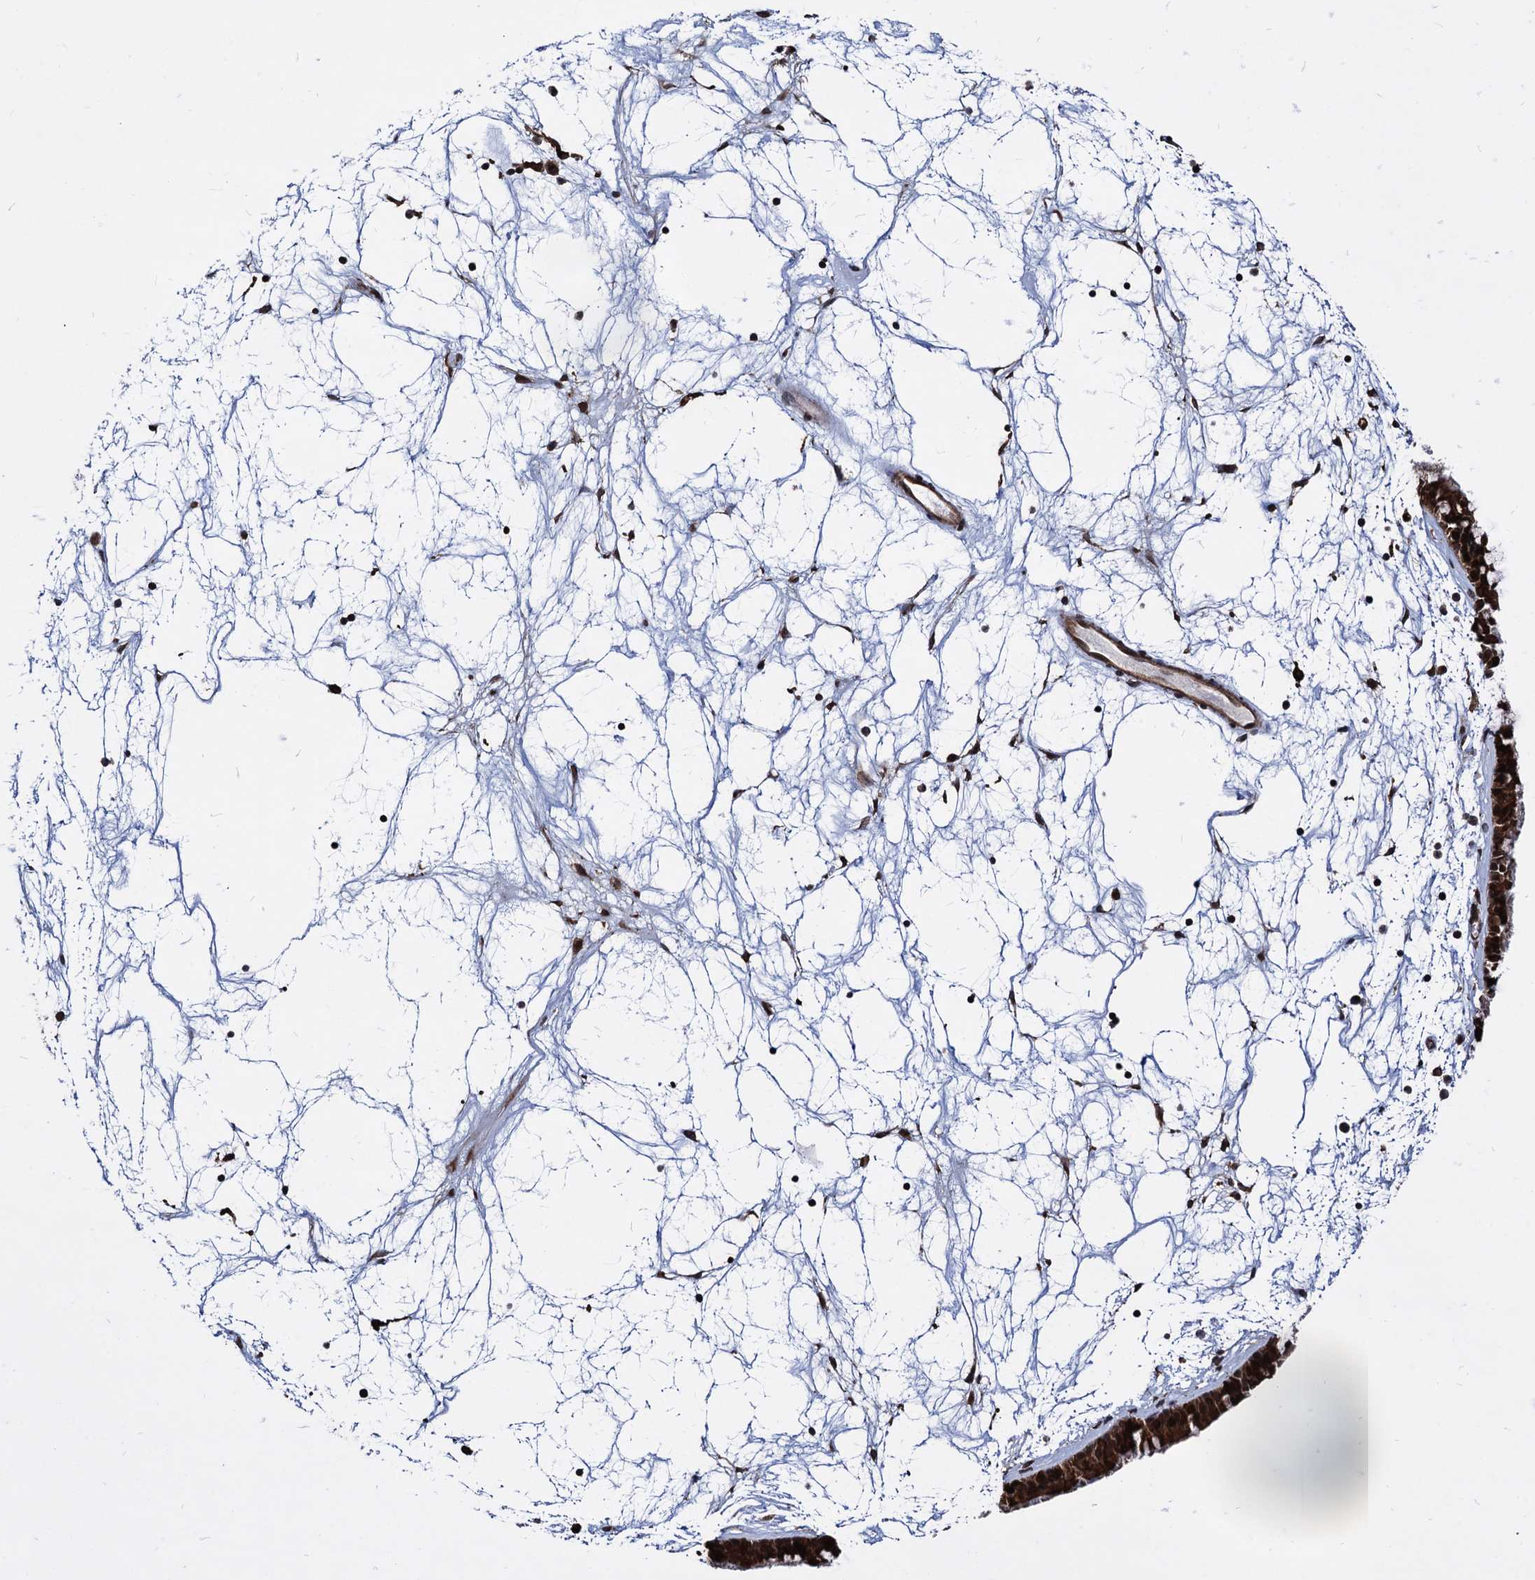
{"staining": {"intensity": "strong", "quantity": ">75%", "location": "cytoplasmic/membranous,nuclear"}, "tissue": "nasopharynx", "cell_type": "Respiratory epithelial cells", "image_type": "normal", "snomed": [{"axis": "morphology", "description": "Normal tissue, NOS"}, {"axis": "topography", "description": "Nasopharynx"}], "caption": "Respiratory epithelial cells exhibit high levels of strong cytoplasmic/membranous,nuclear expression in about >75% of cells in unremarkable nasopharynx.", "gene": "ANKRD12", "patient": {"sex": "male", "age": 64}}